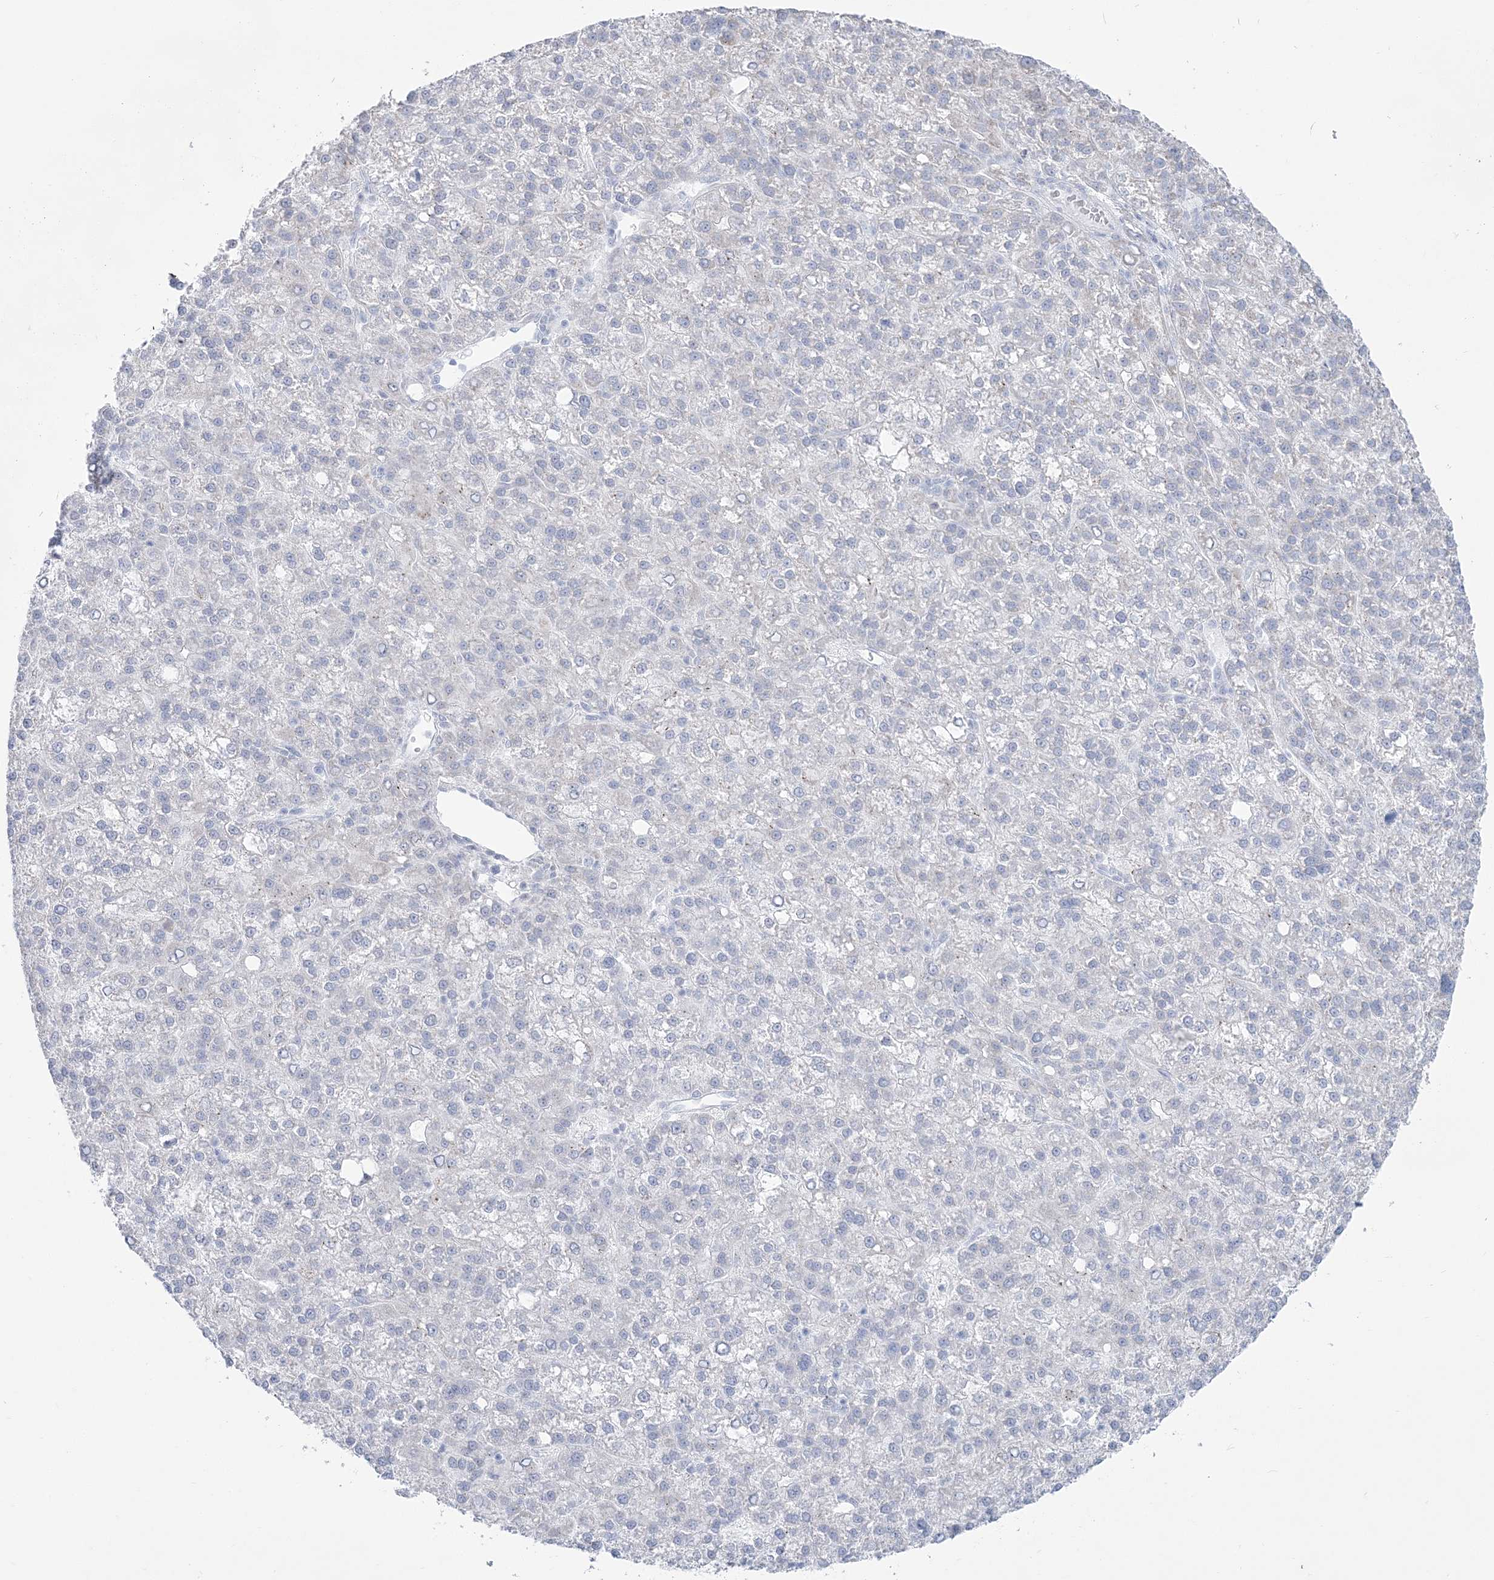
{"staining": {"intensity": "negative", "quantity": "none", "location": "none"}, "tissue": "liver cancer", "cell_type": "Tumor cells", "image_type": "cancer", "snomed": [{"axis": "morphology", "description": "Carcinoma, Hepatocellular, NOS"}, {"axis": "topography", "description": "Liver"}], "caption": "There is no significant staining in tumor cells of liver hepatocellular carcinoma.", "gene": "ZNF843", "patient": {"sex": "female", "age": 58}}